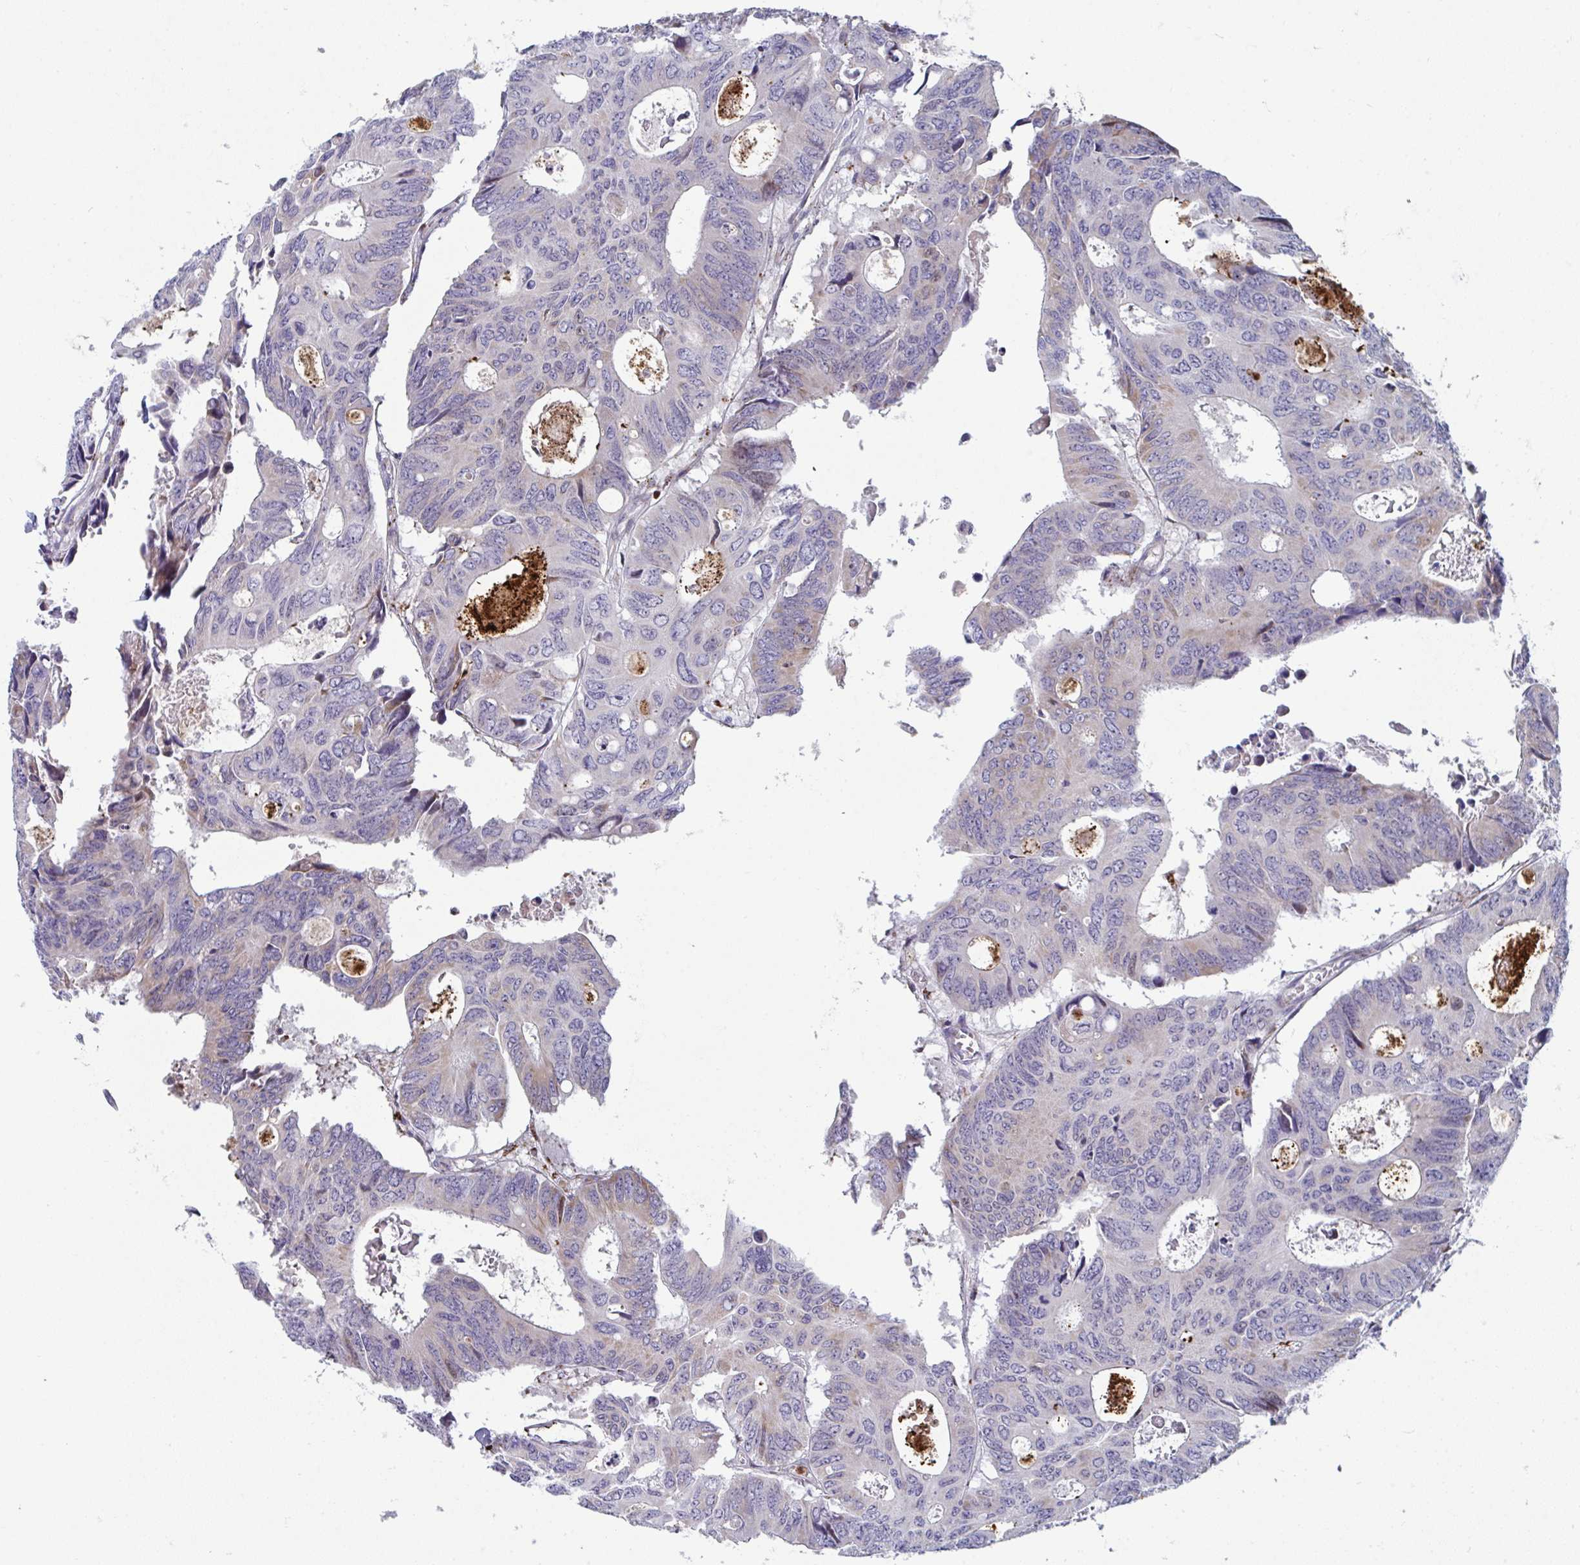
{"staining": {"intensity": "weak", "quantity": "<25%", "location": "cytoplasmic/membranous"}, "tissue": "colorectal cancer", "cell_type": "Tumor cells", "image_type": "cancer", "snomed": [{"axis": "morphology", "description": "Adenocarcinoma, NOS"}, {"axis": "topography", "description": "Rectum"}], "caption": "A micrograph of colorectal adenocarcinoma stained for a protein demonstrates no brown staining in tumor cells.", "gene": "AOC2", "patient": {"sex": "male", "age": 76}}